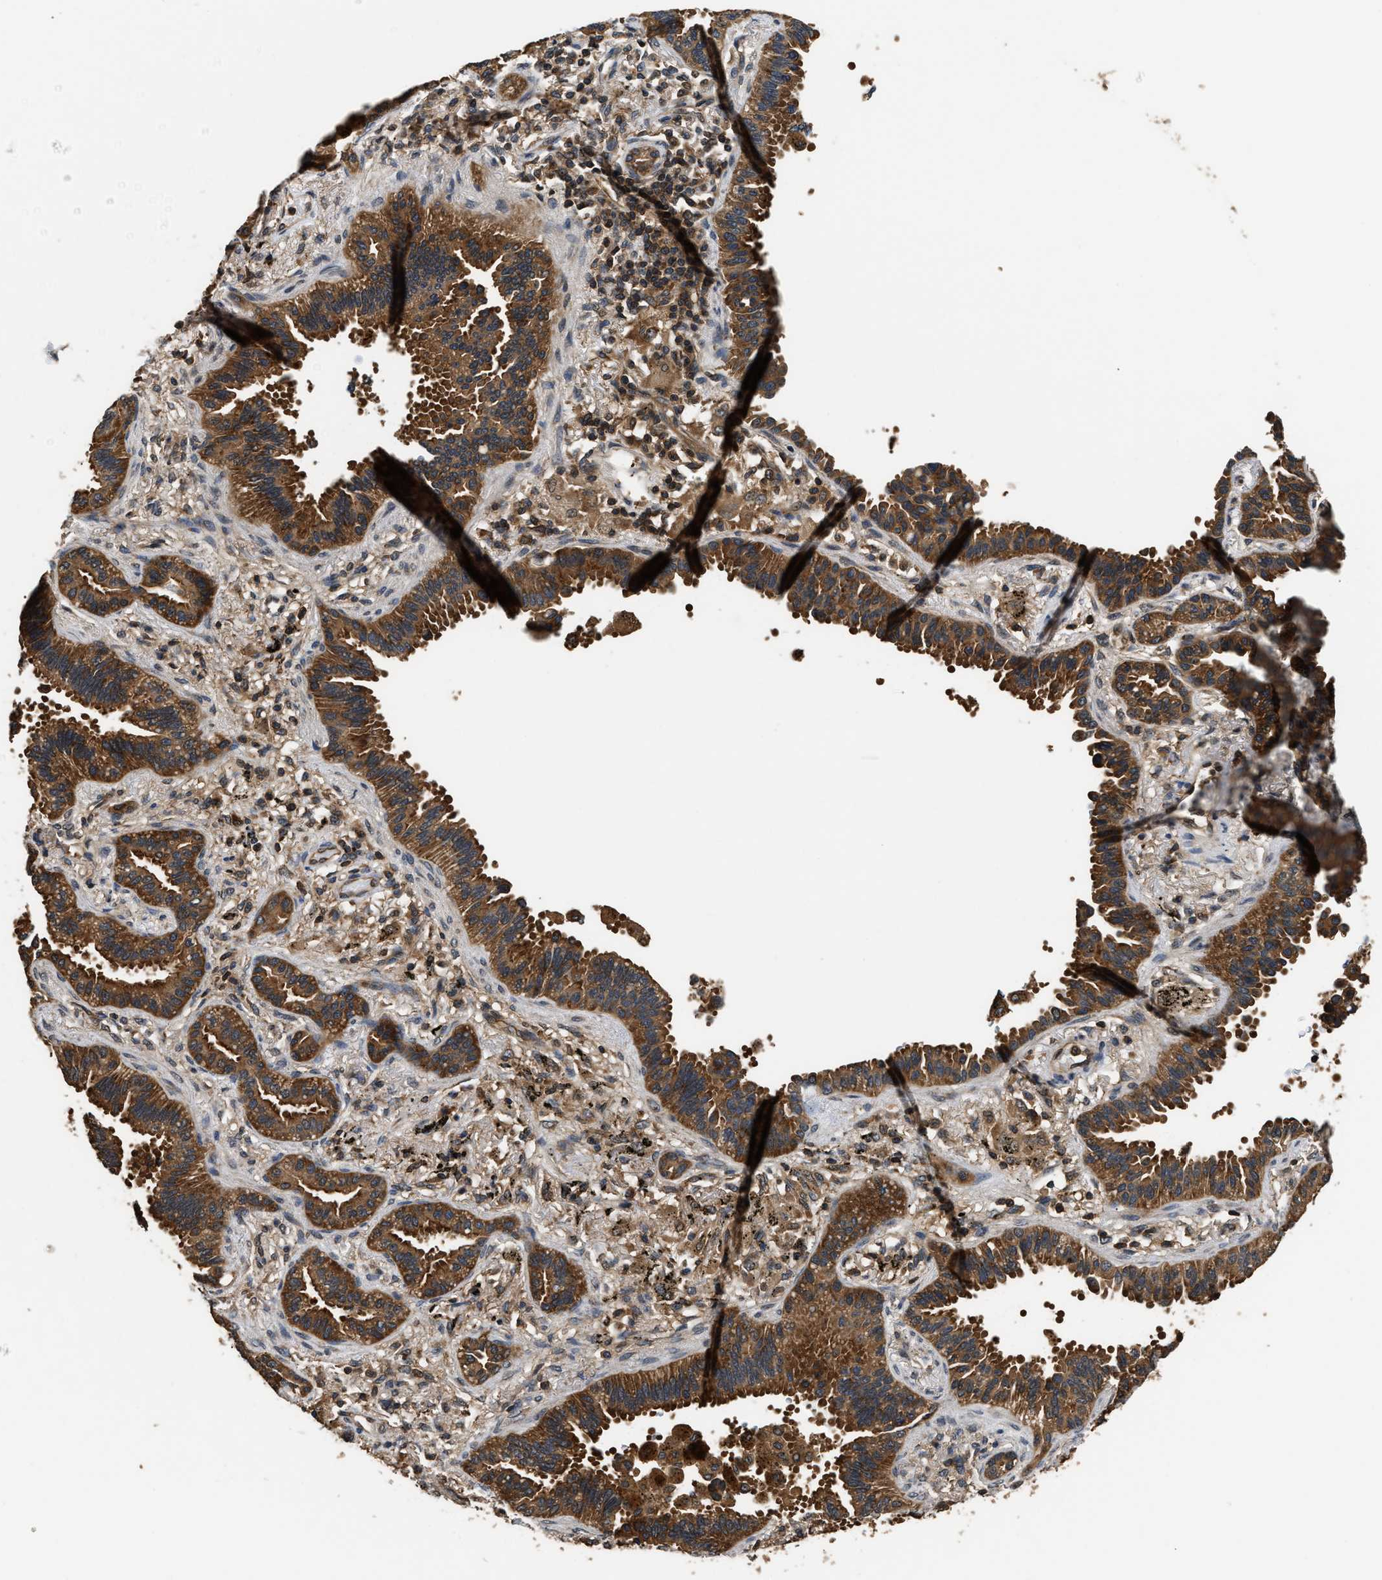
{"staining": {"intensity": "strong", "quantity": ">75%", "location": "cytoplasmic/membranous"}, "tissue": "lung cancer", "cell_type": "Tumor cells", "image_type": "cancer", "snomed": [{"axis": "morphology", "description": "Normal tissue, NOS"}, {"axis": "morphology", "description": "Adenocarcinoma, NOS"}, {"axis": "topography", "description": "Lung"}], "caption": "Strong cytoplasmic/membranous expression for a protein is identified in about >75% of tumor cells of lung cancer using immunohistochemistry (IHC).", "gene": "DNAJC2", "patient": {"sex": "male", "age": 59}}